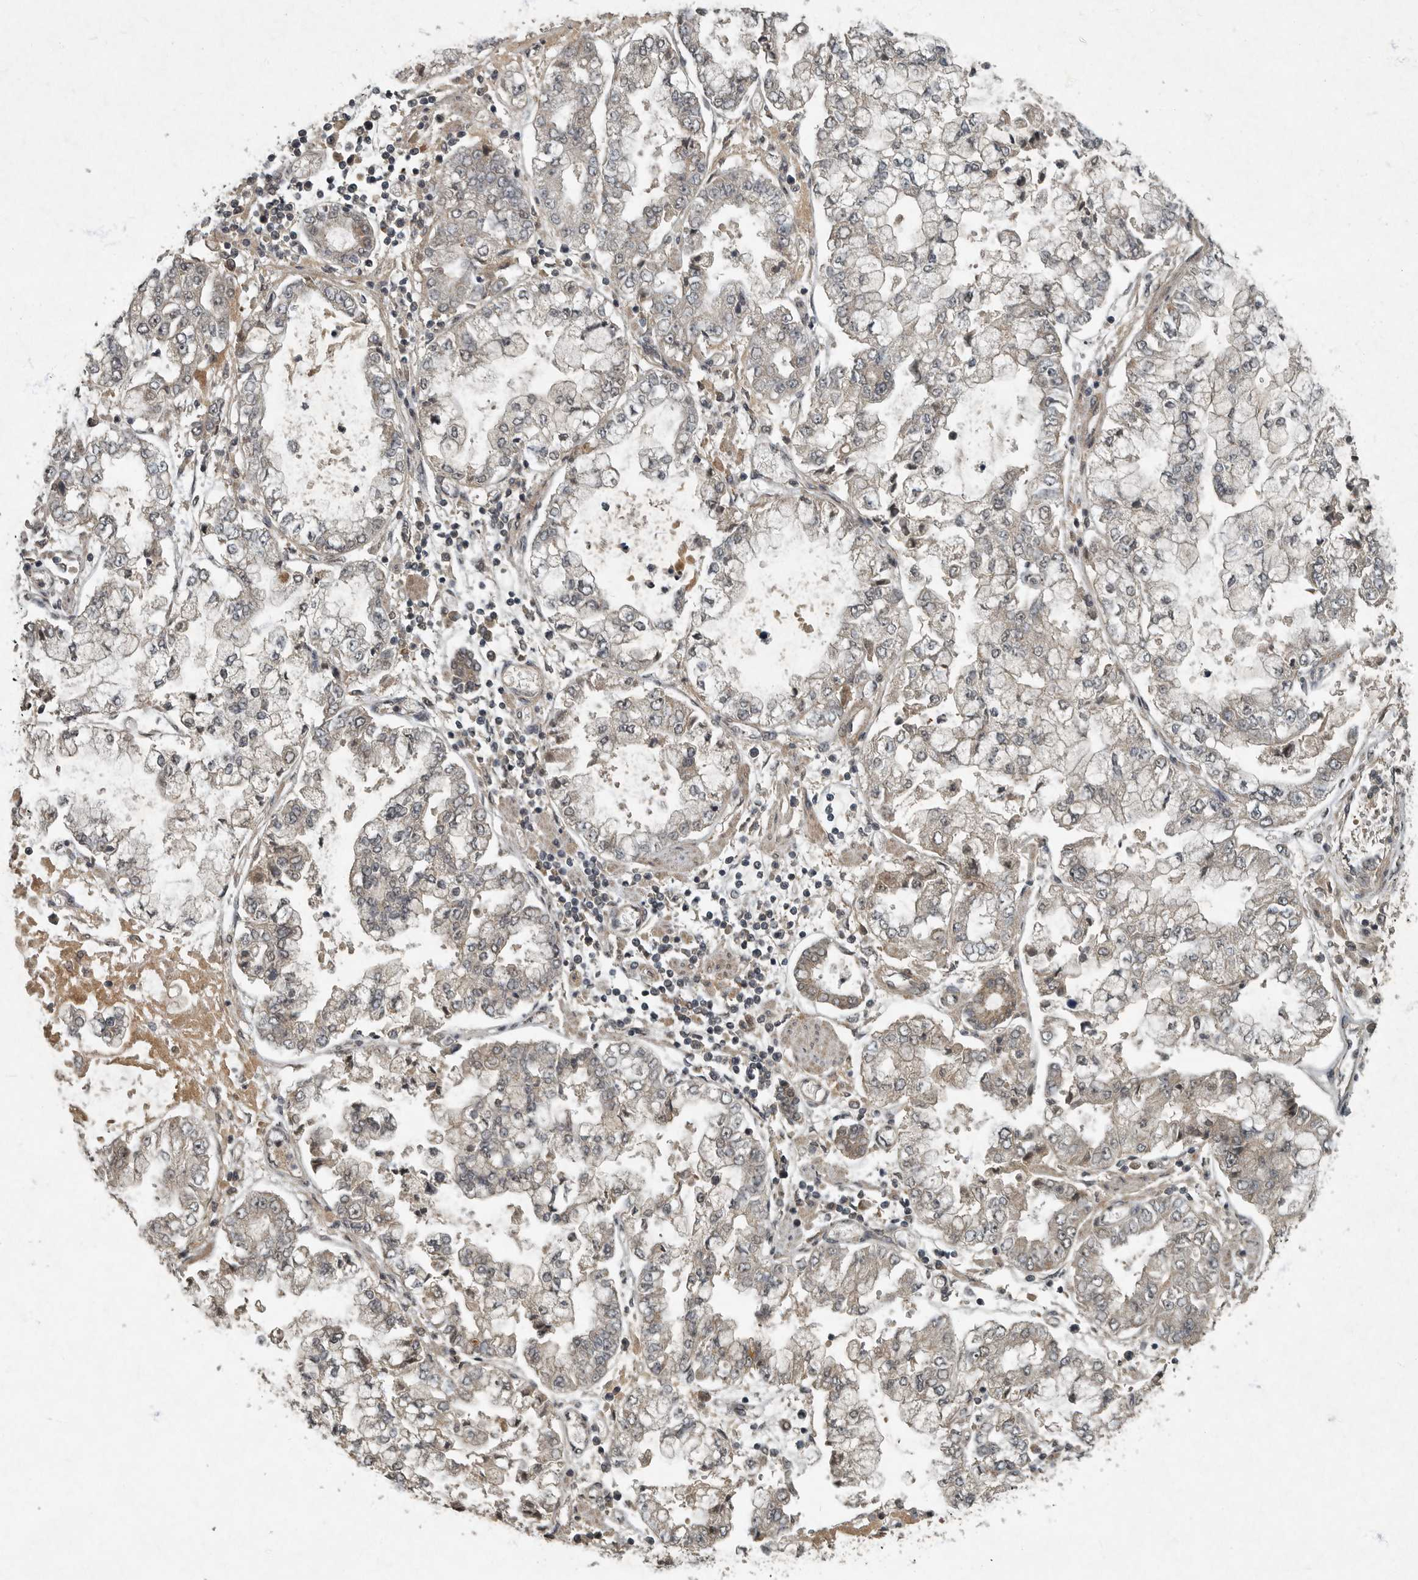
{"staining": {"intensity": "negative", "quantity": "none", "location": "none"}, "tissue": "stomach cancer", "cell_type": "Tumor cells", "image_type": "cancer", "snomed": [{"axis": "morphology", "description": "Adenocarcinoma, NOS"}, {"axis": "topography", "description": "Stomach"}], "caption": "Stomach cancer (adenocarcinoma) was stained to show a protein in brown. There is no significant staining in tumor cells.", "gene": "FOXO1", "patient": {"sex": "male", "age": 76}}